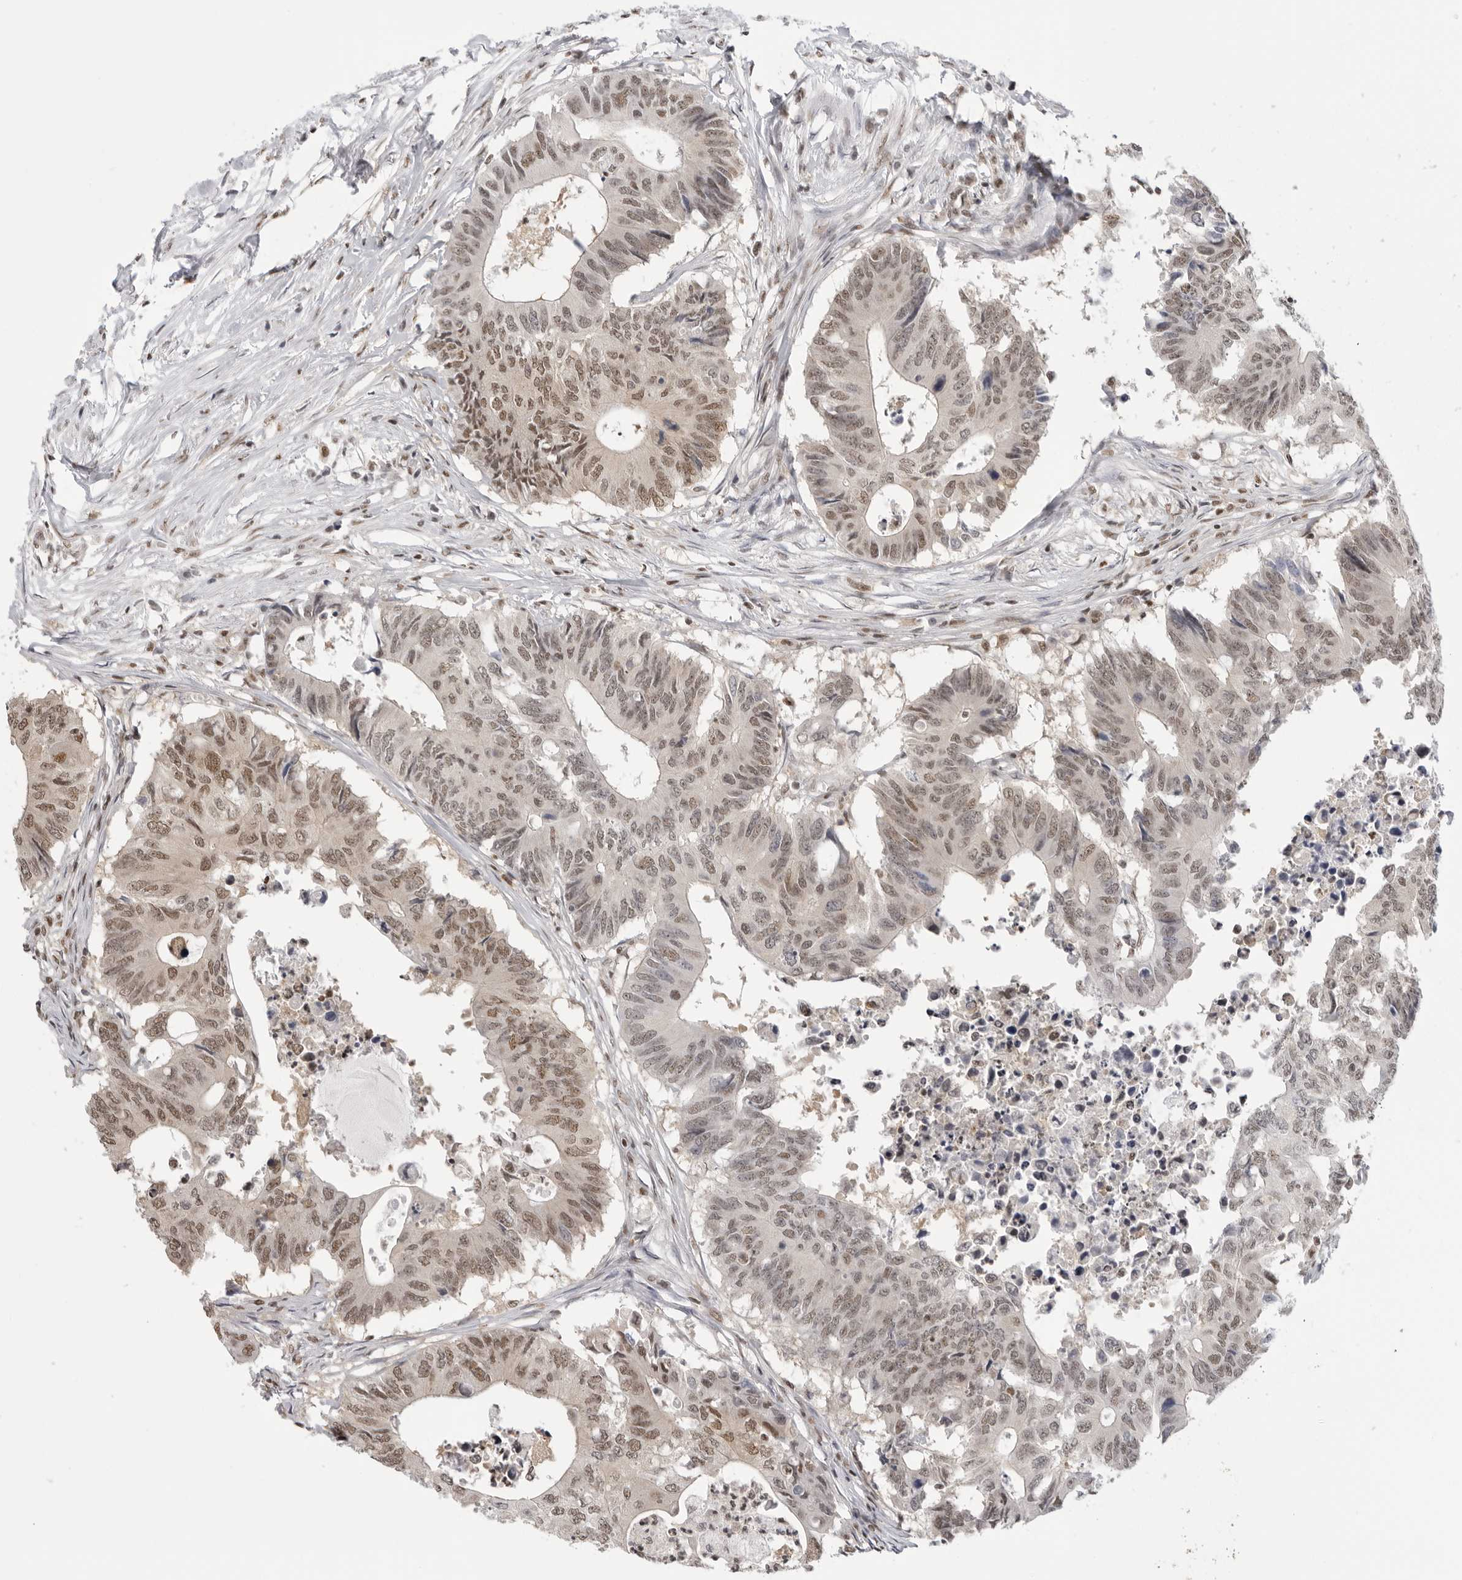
{"staining": {"intensity": "moderate", "quantity": ">75%", "location": "nuclear"}, "tissue": "colorectal cancer", "cell_type": "Tumor cells", "image_type": "cancer", "snomed": [{"axis": "morphology", "description": "Adenocarcinoma, NOS"}, {"axis": "topography", "description": "Colon"}], "caption": "Adenocarcinoma (colorectal) was stained to show a protein in brown. There is medium levels of moderate nuclear positivity in about >75% of tumor cells. The staining was performed using DAB, with brown indicating positive protein expression. Nuclei are stained blue with hematoxylin.", "gene": "RPA2", "patient": {"sex": "male", "age": 71}}